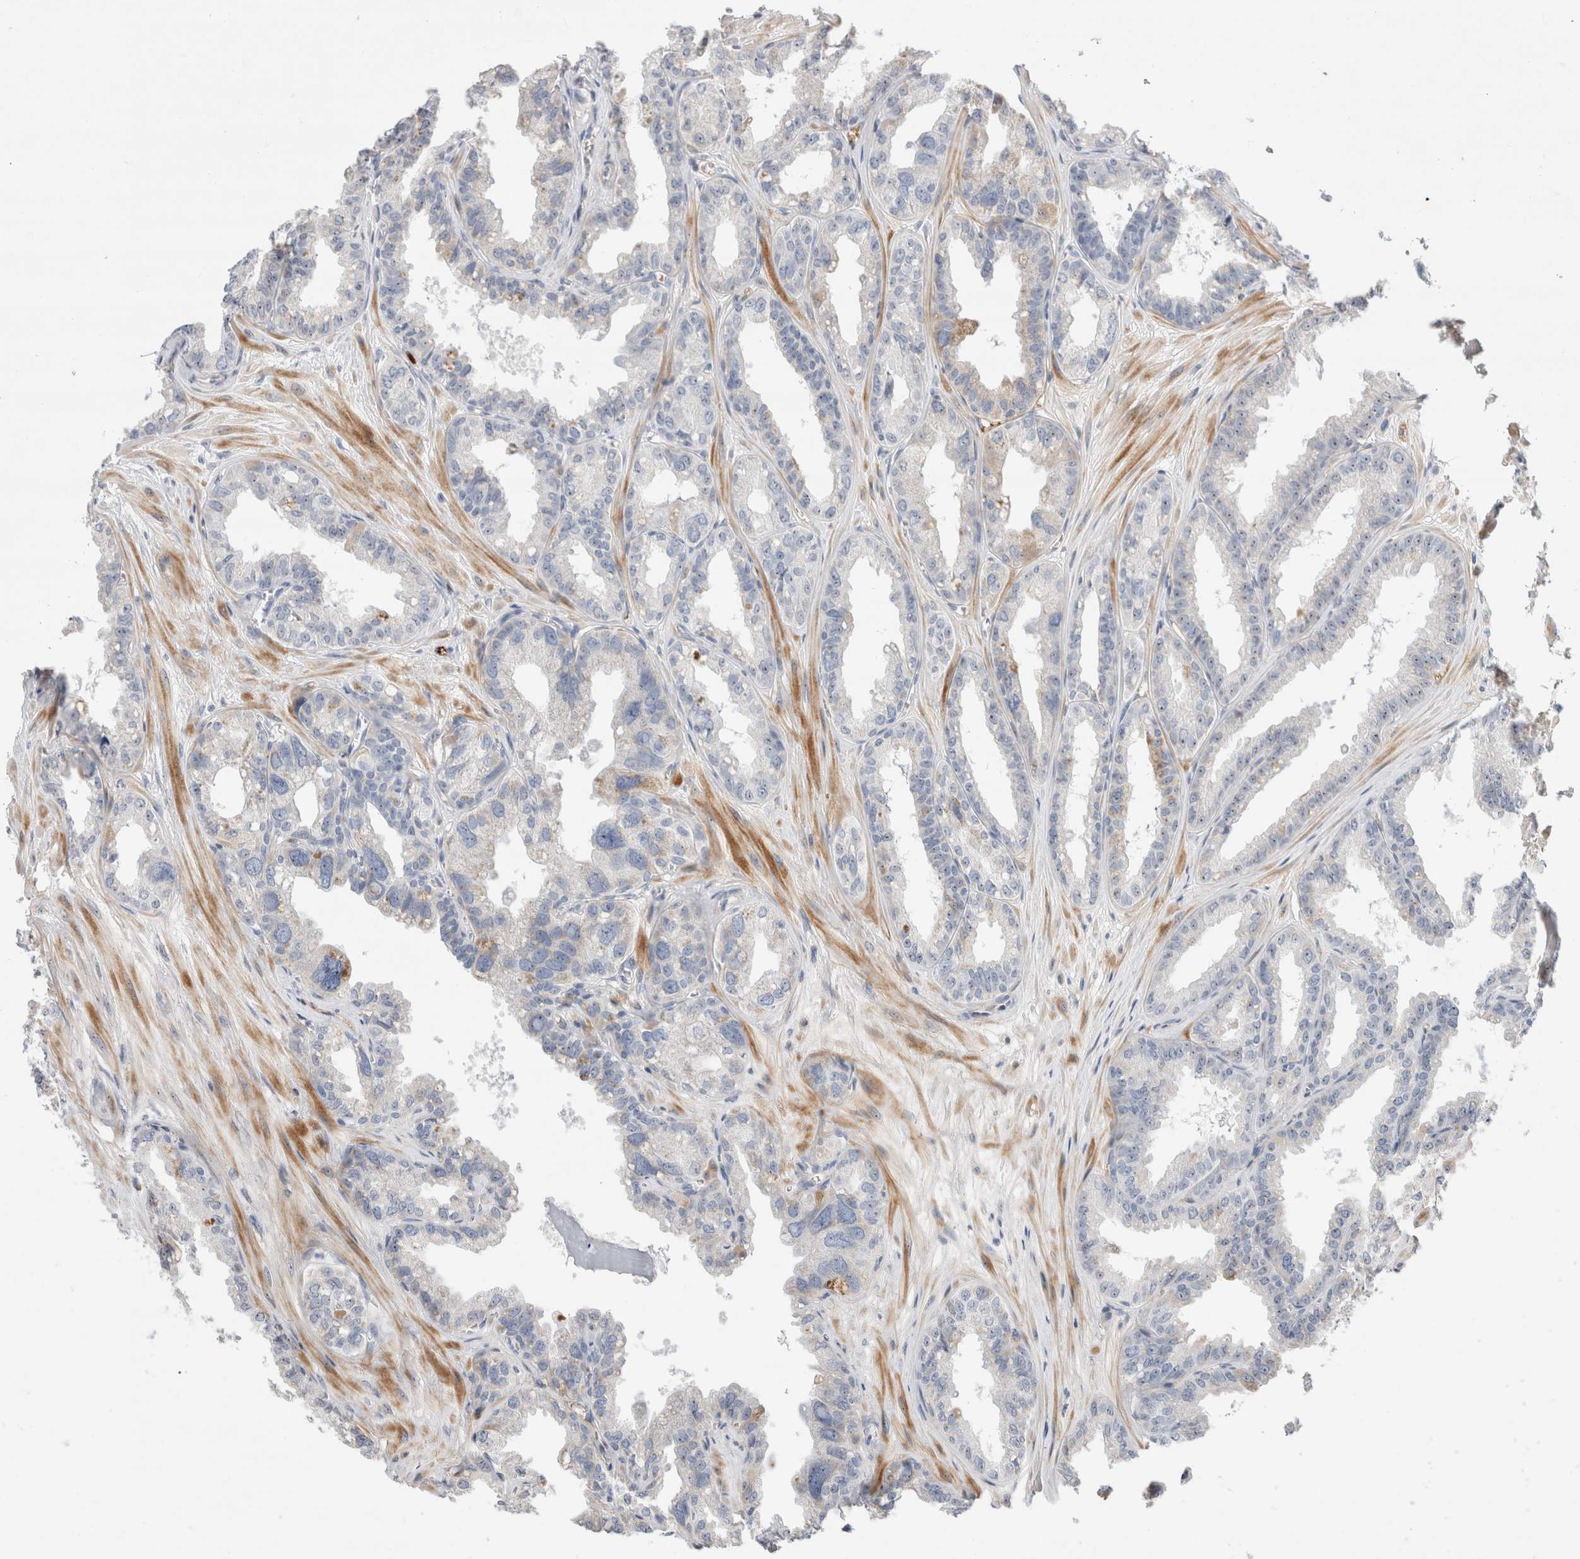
{"staining": {"intensity": "negative", "quantity": "none", "location": "none"}, "tissue": "seminal vesicle", "cell_type": "Glandular cells", "image_type": "normal", "snomed": [{"axis": "morphology", "description": "Normal tissue, NOS"}, {"axis": "topography", "description": "Prostate"}, {"axis": "topography", "description": "Seminal veicle"}], "caption": "This micrograph is of benign seminal vesicle stained with IHC to label a protein in brown with the nuclei are counter-stained blue. There is no staining in glandular cells.", "gene": "ECHDC2", "patient": {"sex": "male", "age": 51}}